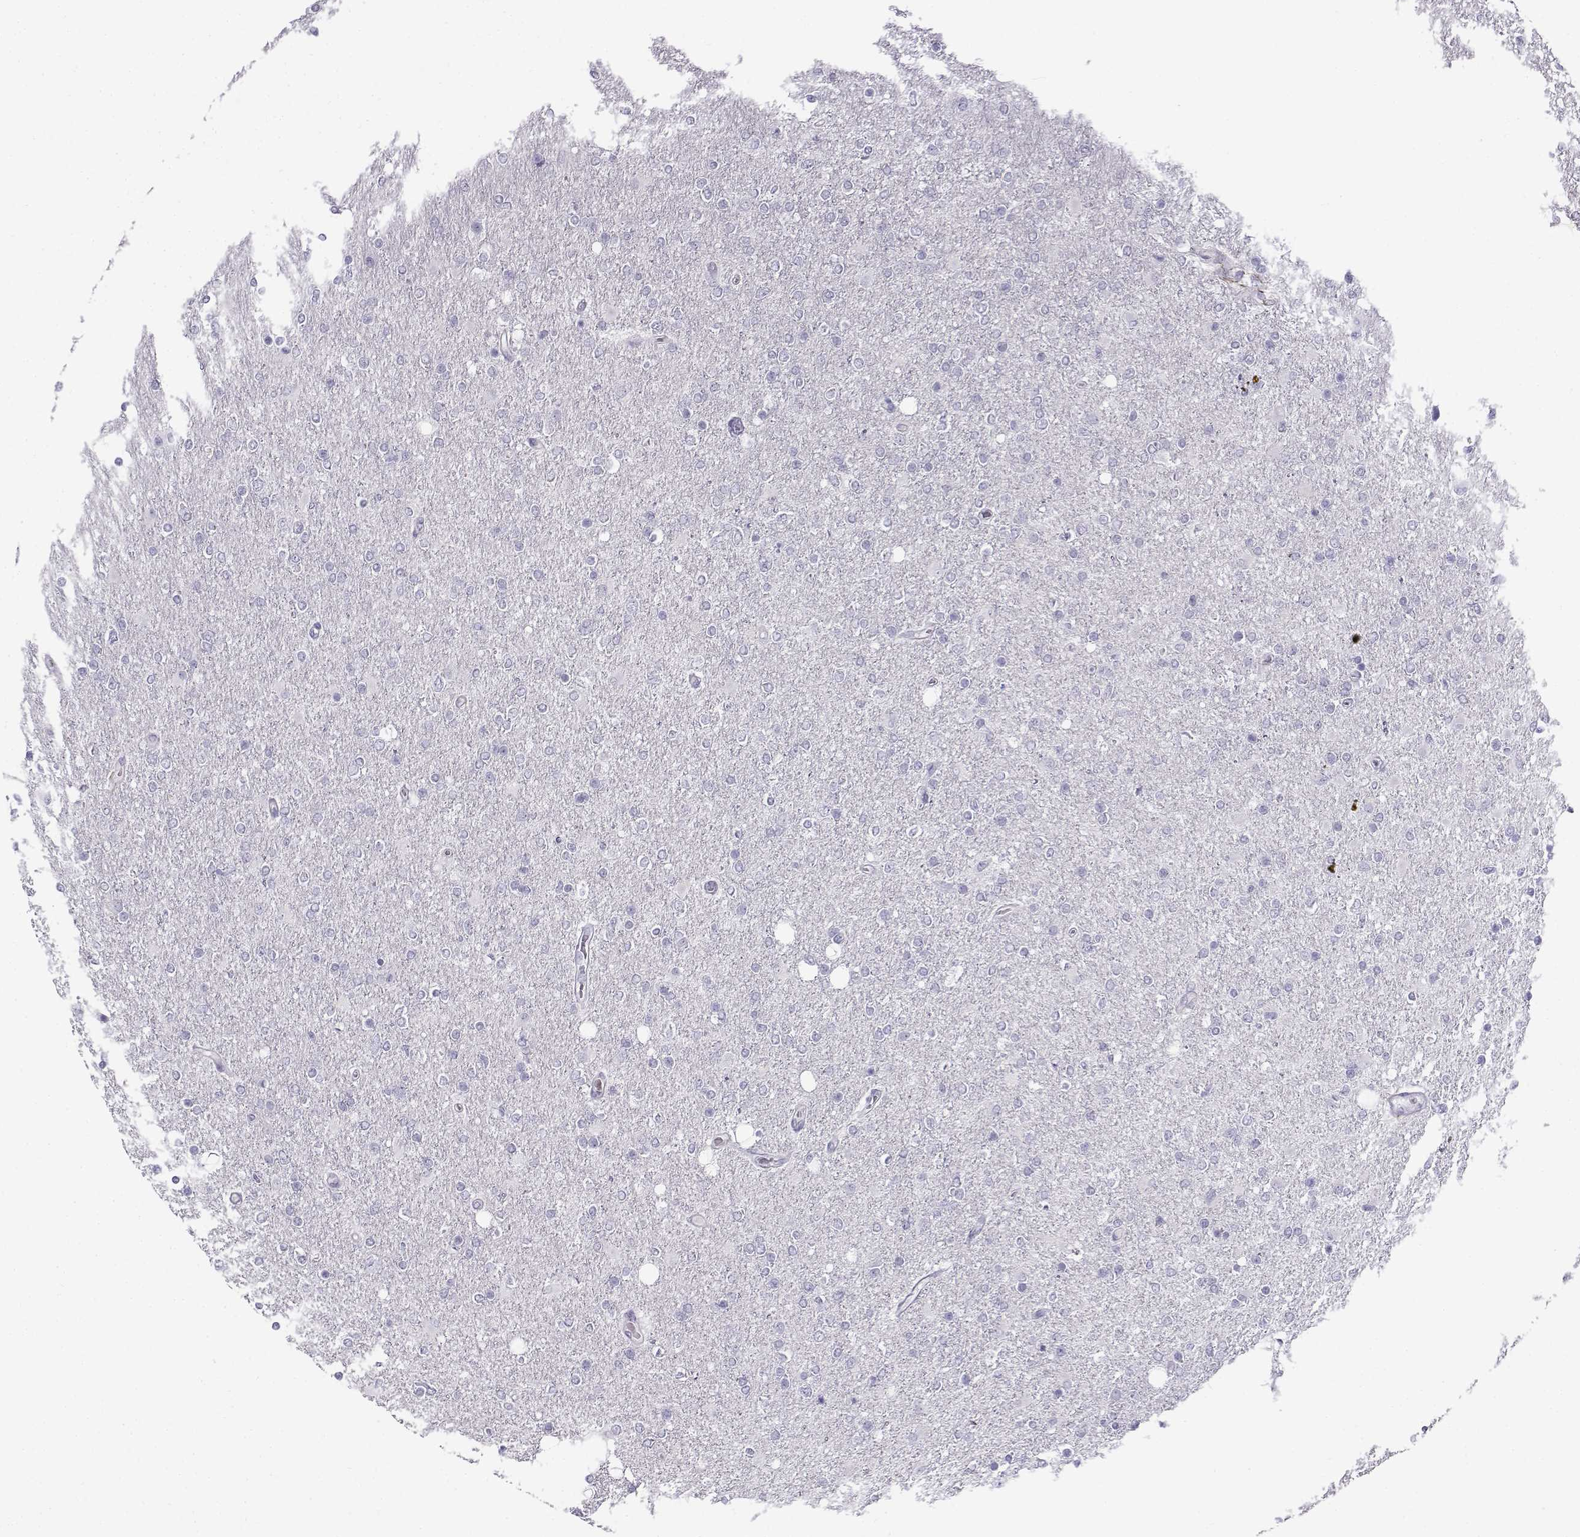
{"staining": {"intensity": "negative", "quantity": "none", "location": "none"}, "tissue": "glioma", "cell_type": "Tumor cells", "image_type": "cancer", "snomed": [{"axis": "morphology", "description": "Glioma, malignant, High grade"}, {"axis": "topography", "description": "Cerebral cortex"}], "caption": "The immunohistochemistry (IHC) image has no significant staining in tumor cells of glioma tissue.", "gene": "GTSF1L", "patient": {"sex": "male", "age": 70}}